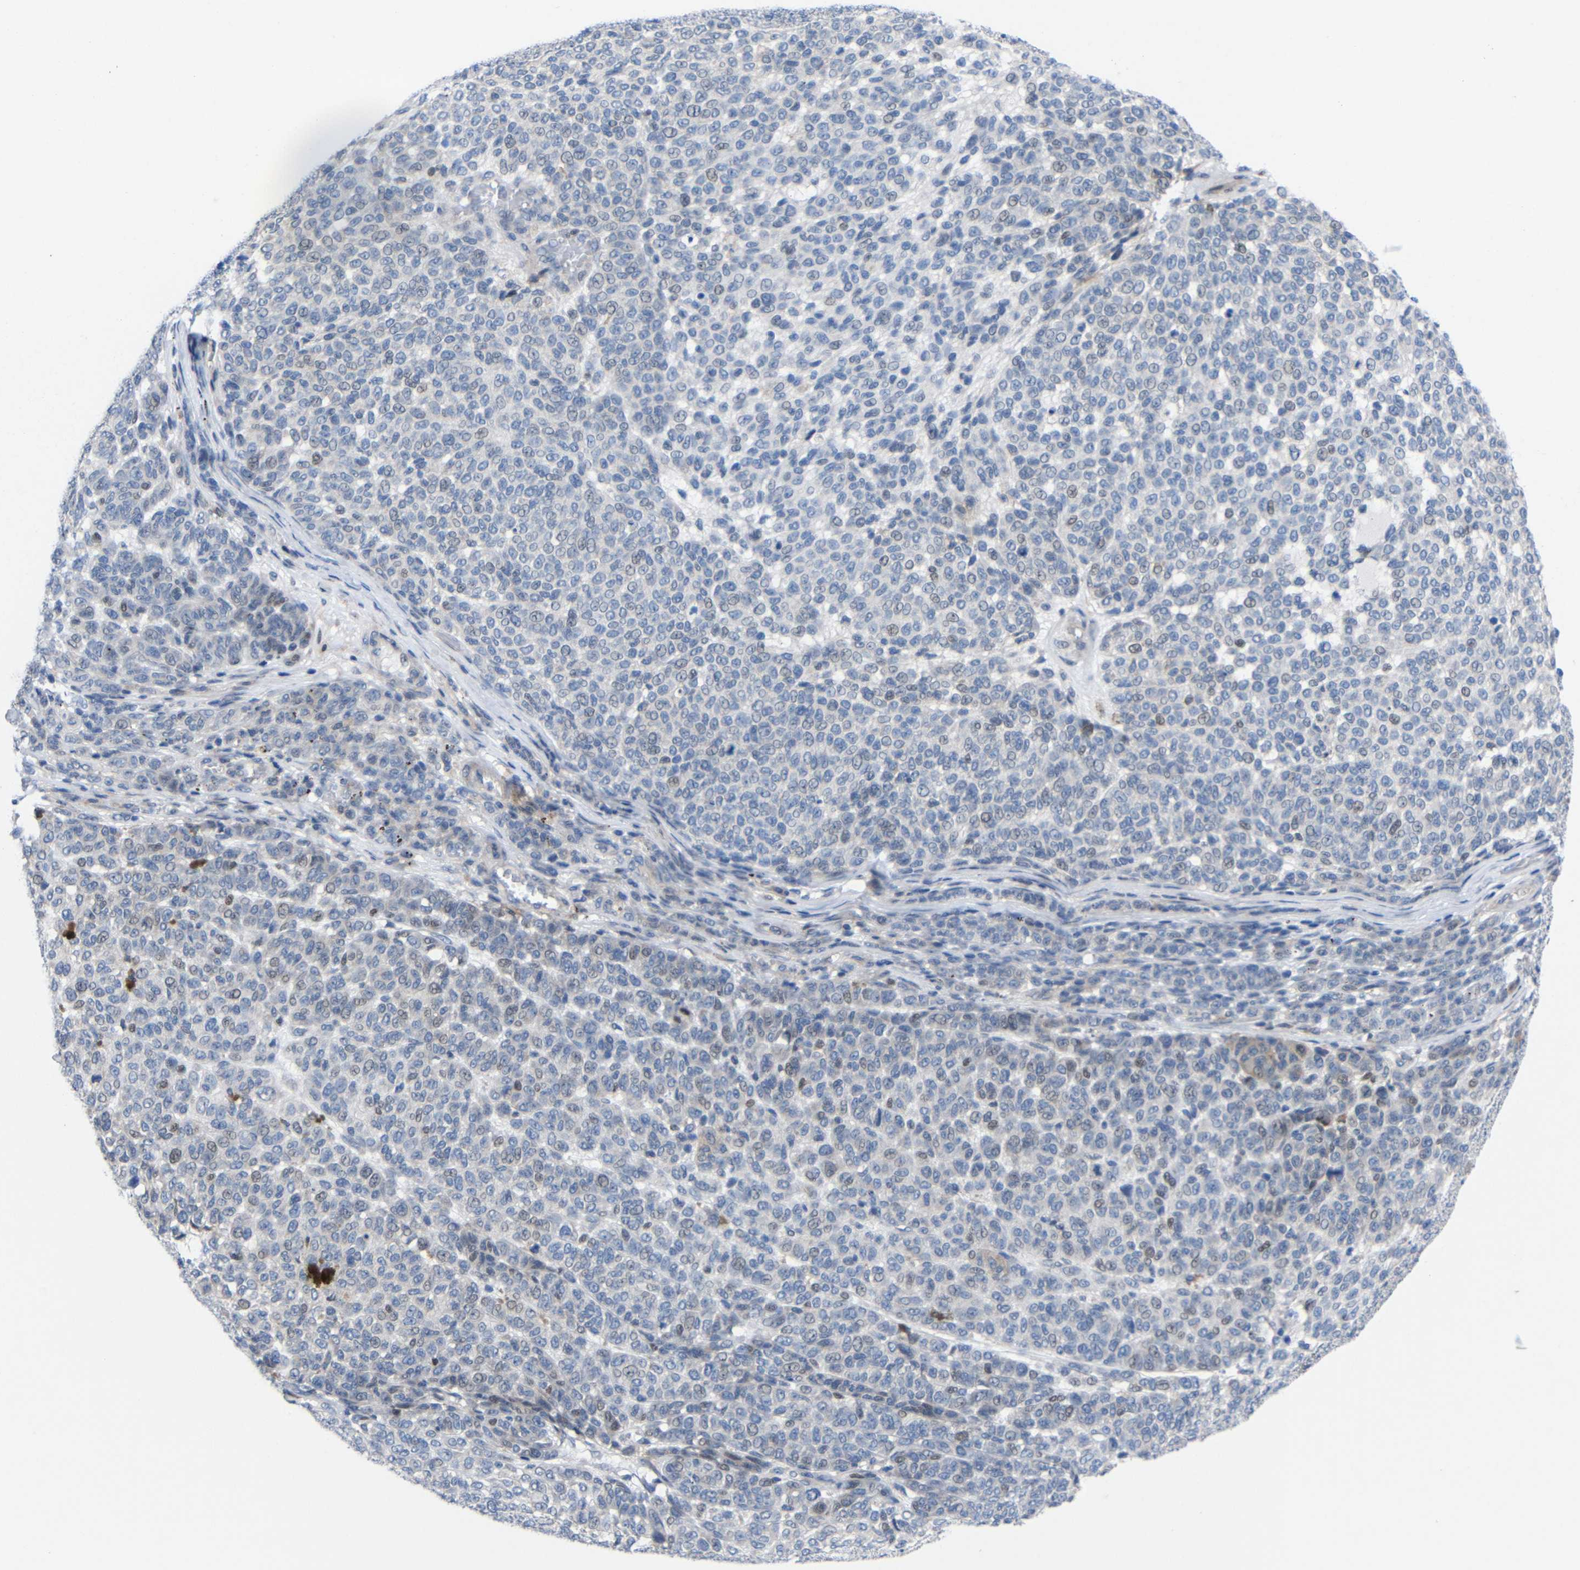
{"staining": {"intensity": "weak", "quantity": "<25%", "location": "nuclear"}, "tissue": "melanoma", "cell_type": "Tumor cells", "image_type": "cancer", "snomed": [{"axis": "morphology", "description": "Malignant melanoma, NOS"}, {"axis": "topography", "description": "Skin"}], "caption": "The immunohistochemistry histopathology image has no significant positivity in tumor cells of malignant melanoma tissue.", "gene": "CMTM1", "patient": {"sex": "male", "age": 59}}